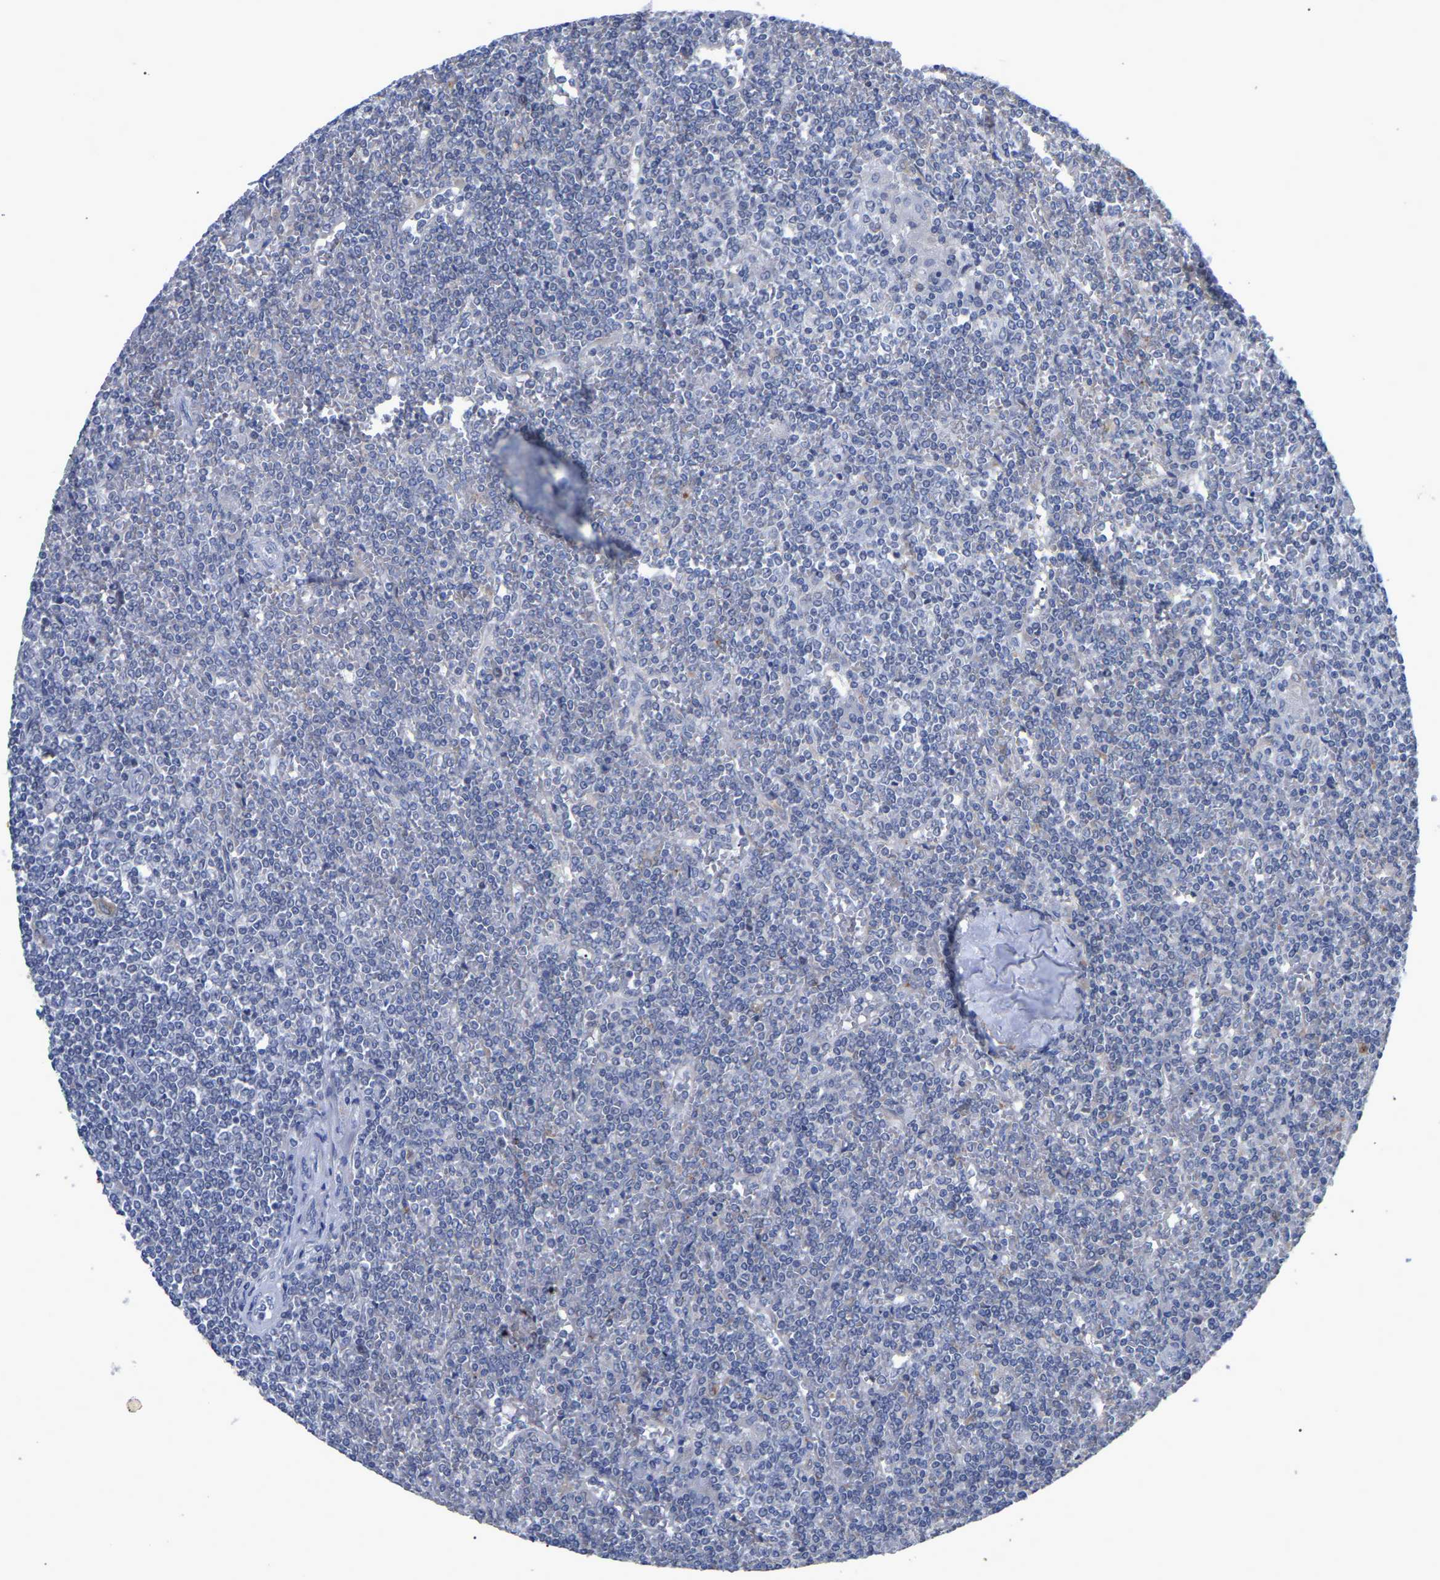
{"staining": {"intensity": "negative", "quantity": "none", "location": "none"}, "tissue": "lymphoma", "cell_type": "Tumor cells", "image_type": "cancer", "snomed": [{"axis": "morphology", "description": "Malignant lymphoma, non-Hodgkin's type, Low grade"}, {"axis": "topography", "description": "Spleen"}], "caption": "Tumor cells are negative for protein expression in human lymphoma.", "gene": "SMPD2", "patient": {"sex": "female", "age": 19}}